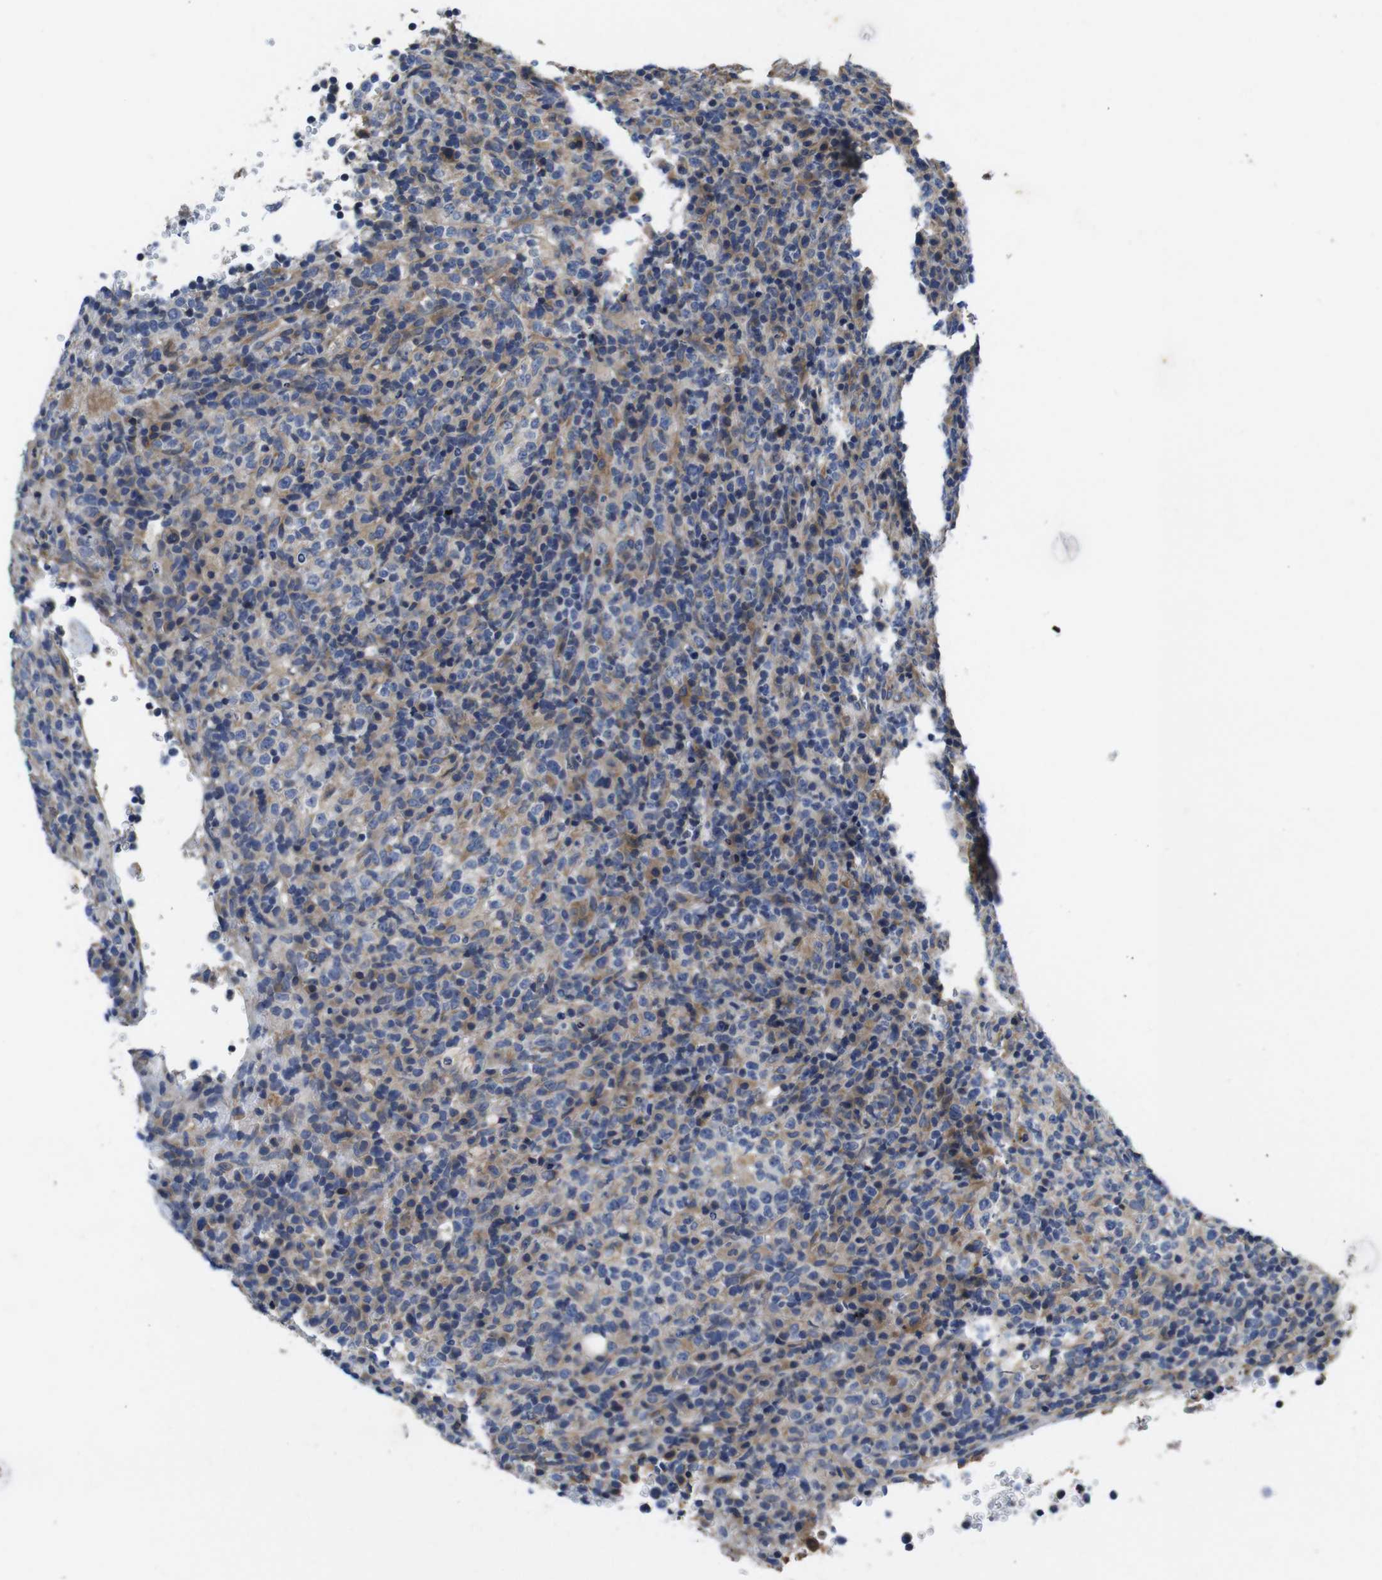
{"staining": {"intensity": "weak", "quantity": ">75%", "location": "cytoplasmic/membranous"}, "tissue": "lymphoma", "cell_type": "Tumor cells", "image_type": "cancer", "snomed": [{"axis": "morphology", "description": "Malignant lymphoma, non-Hodgkin's type, High grade"}, {"axis": "topography", "description": "Lymph node"}], "caption": "This is an image of IHC staining of high-grade malignant lymphoma, non-Hodgkin's type, which shows weak expression in the cytoplasmic/membranous of tumor cells.", "gene": "MARCHF7", "patient": {"sex": "female", "age": 76}}